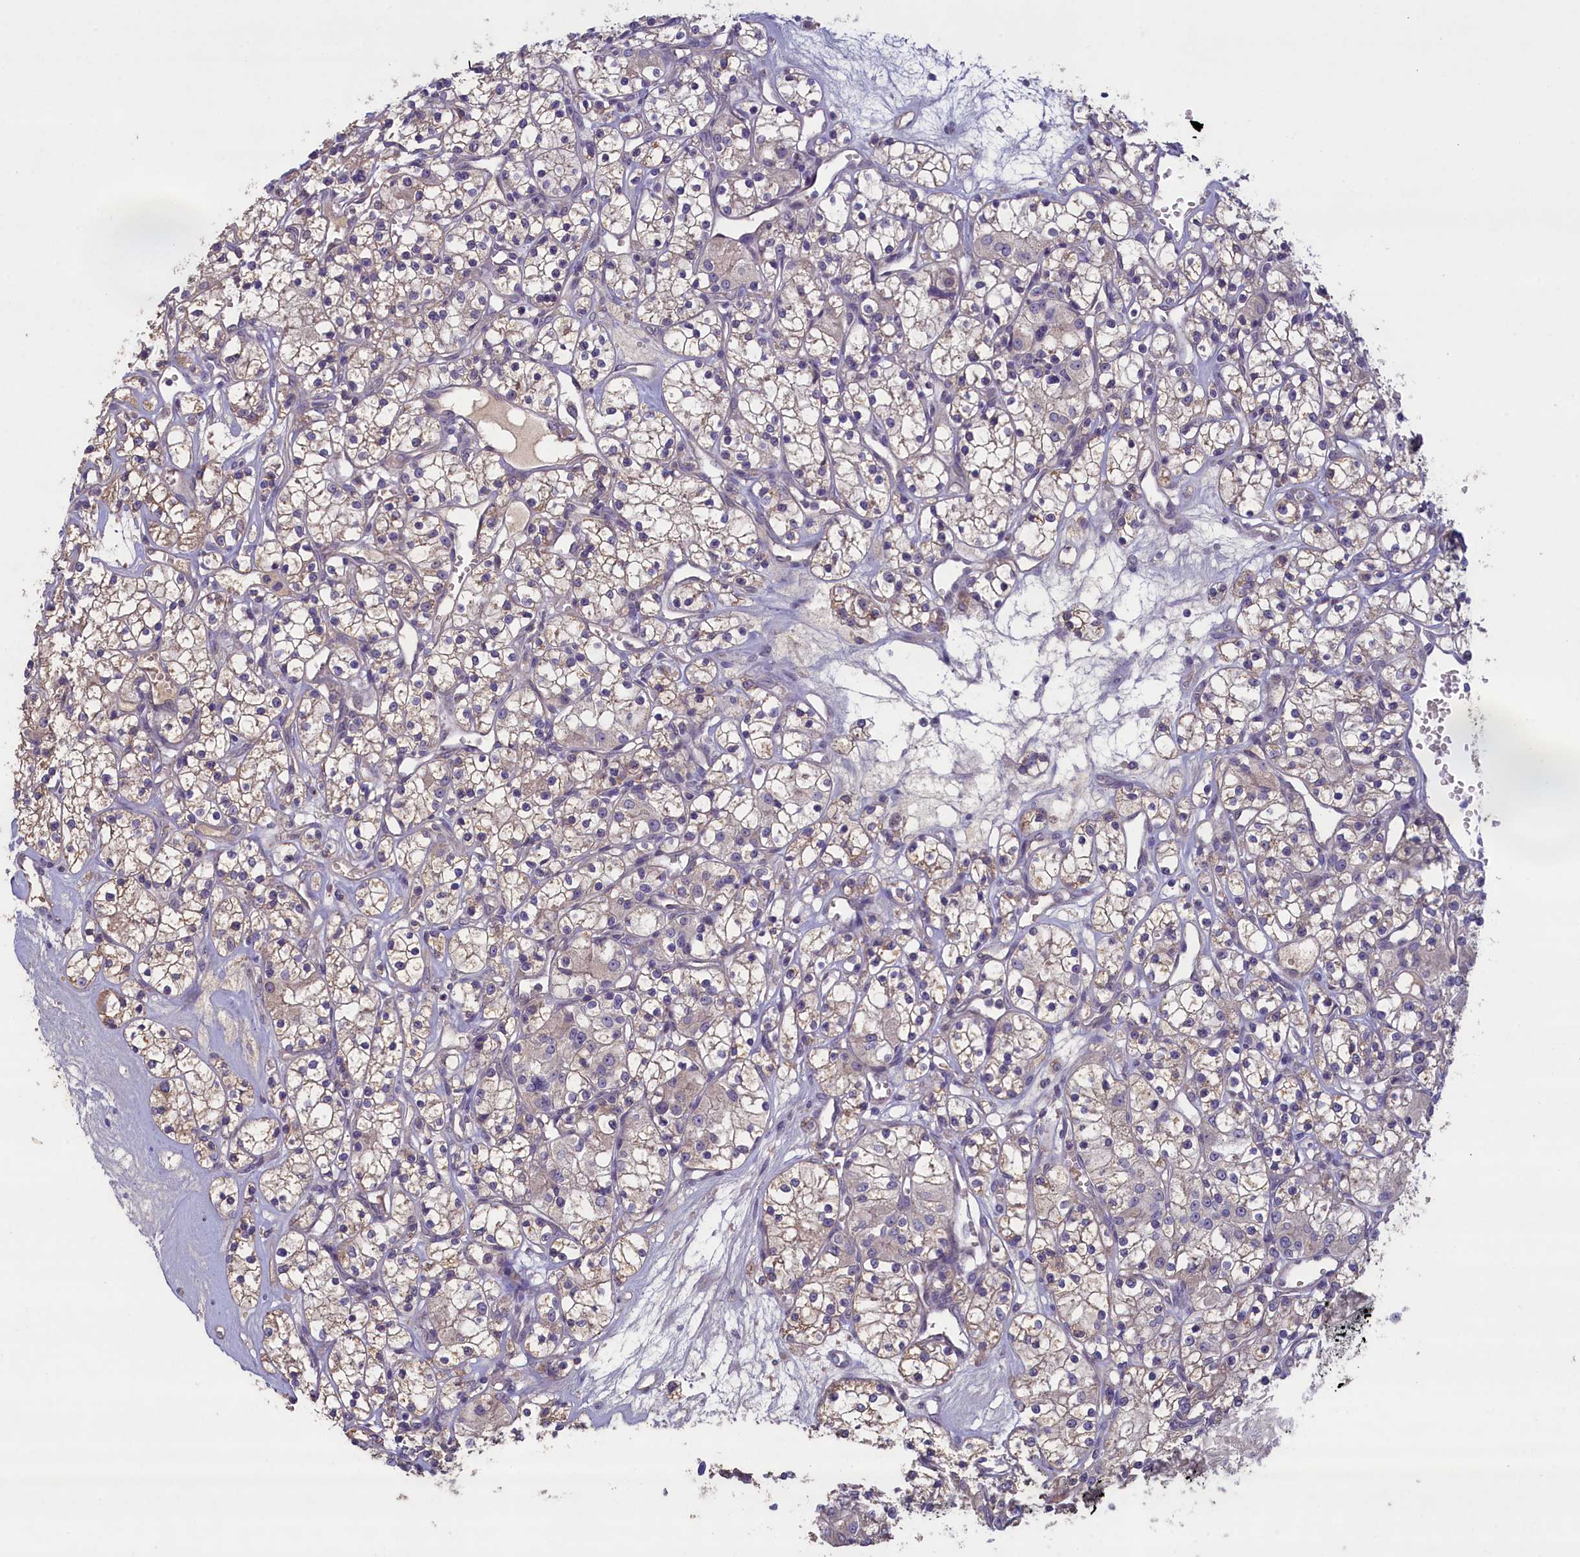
{"staining": {"intensity": "negative", "quantity": "none", "location": "none"}, "tissue": "renal cancer", "cell_type": "Tumor cells", "image_type": "cancer", "snomed": [{"axis": "morphology", "description": "Adenocarcinoma, NOS"}, {"axis": "topography", "description": "Kidney"}], "caption": "Immunohistochemistry of renal adenocarcinoma demonstrates no staining in tumor cells.", "gene": "ATF7IP2", "patient": {"sex": "female", "age": 59}}